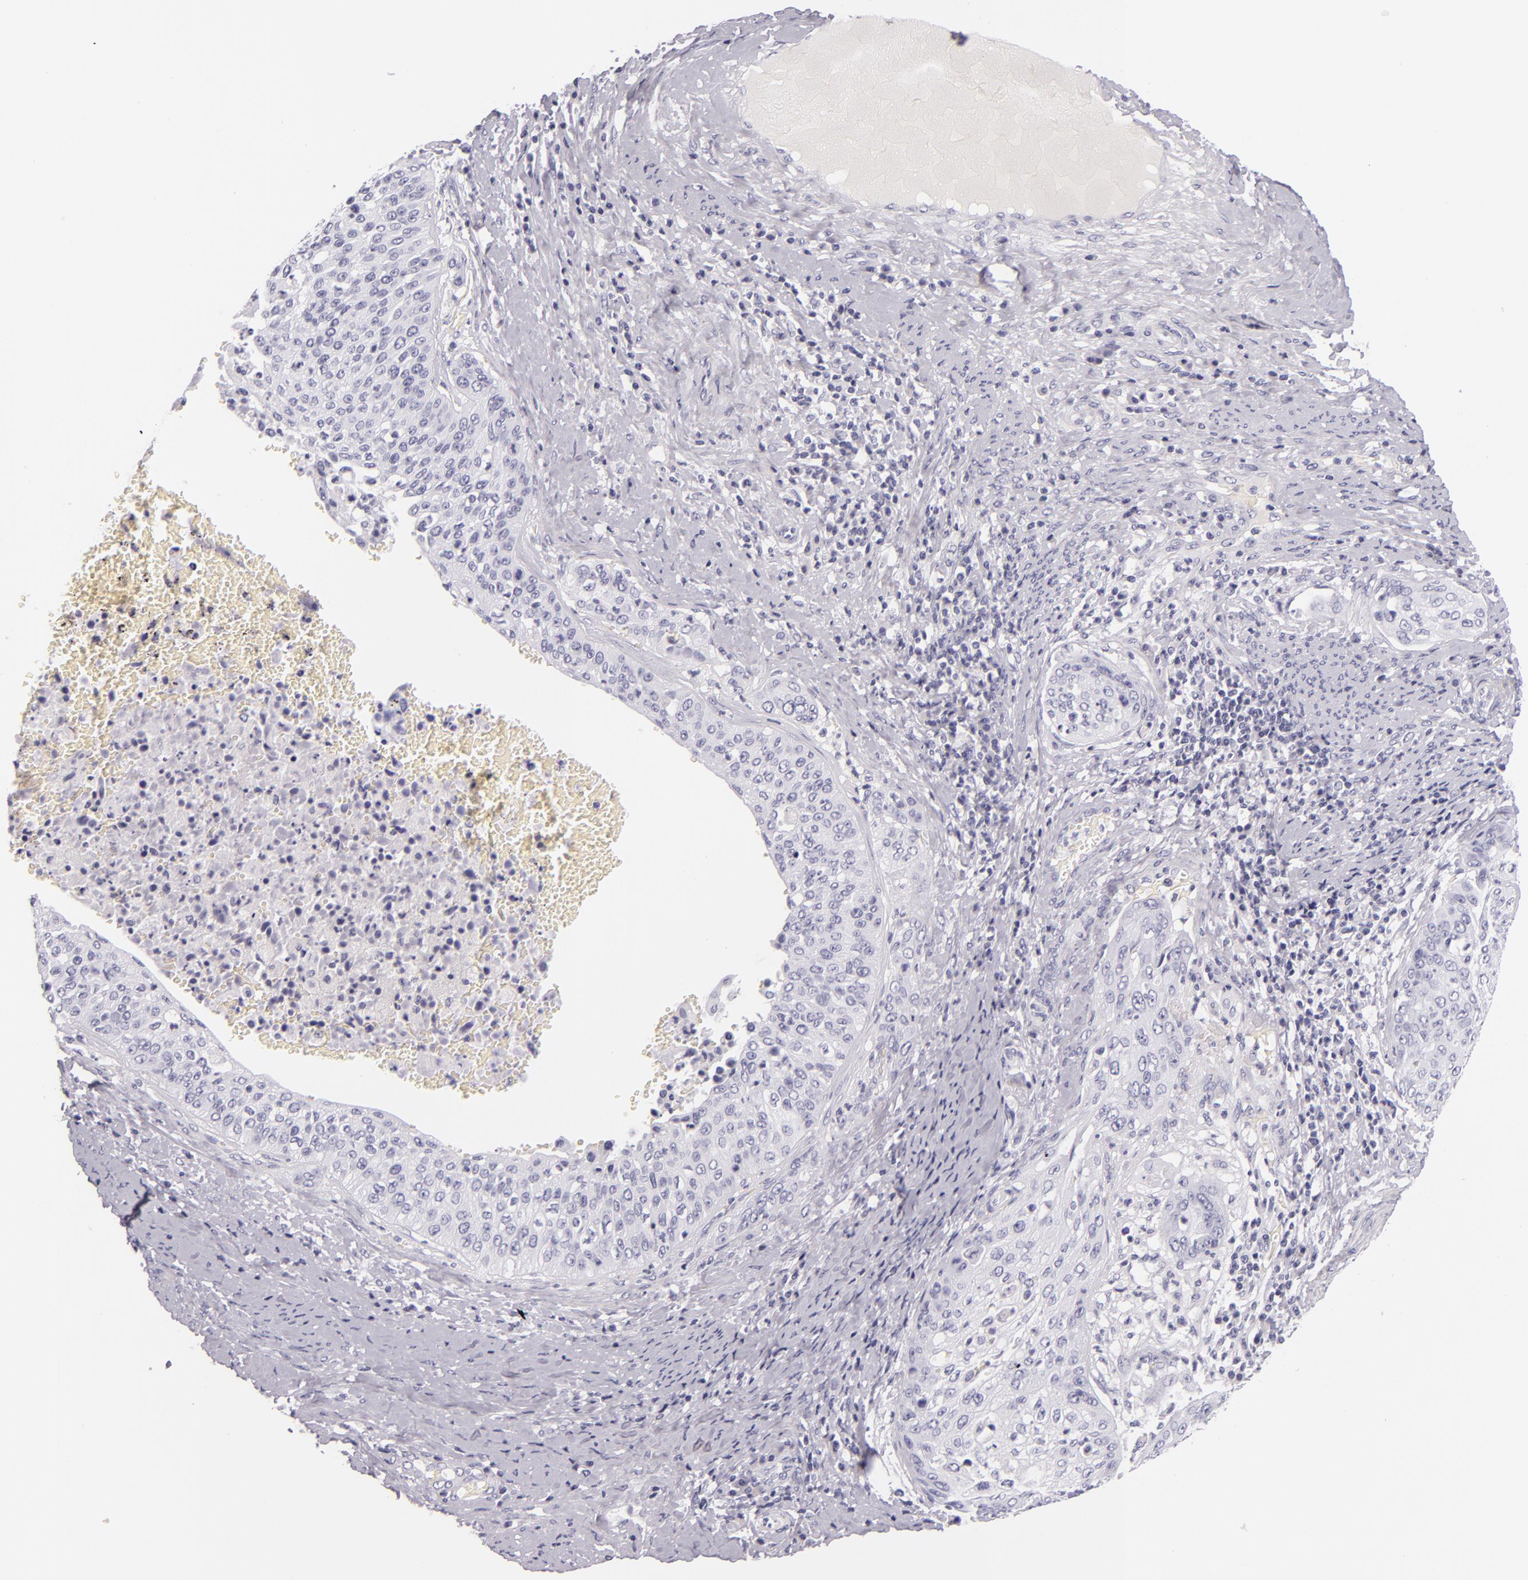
{"staining": {"intensity": "negative", "quantity": "none", "location": "none"}, "tissue": "cervical cancer", "cell_type": "Tumor cells", "image_type": "cancer", "snomed": [{"axis": "morphology", "description": "Squamous cell carcinoma, NOS"}, {"axis": "topography", "description": "Cervix"}], "caption": "DAB immunohistochemical staining of cervical cancer (squamous cell carcinoma) exhibits no significant staining in tumor cells.", "gene": "INA", "patient": {"sex": "female", "age": 41}}